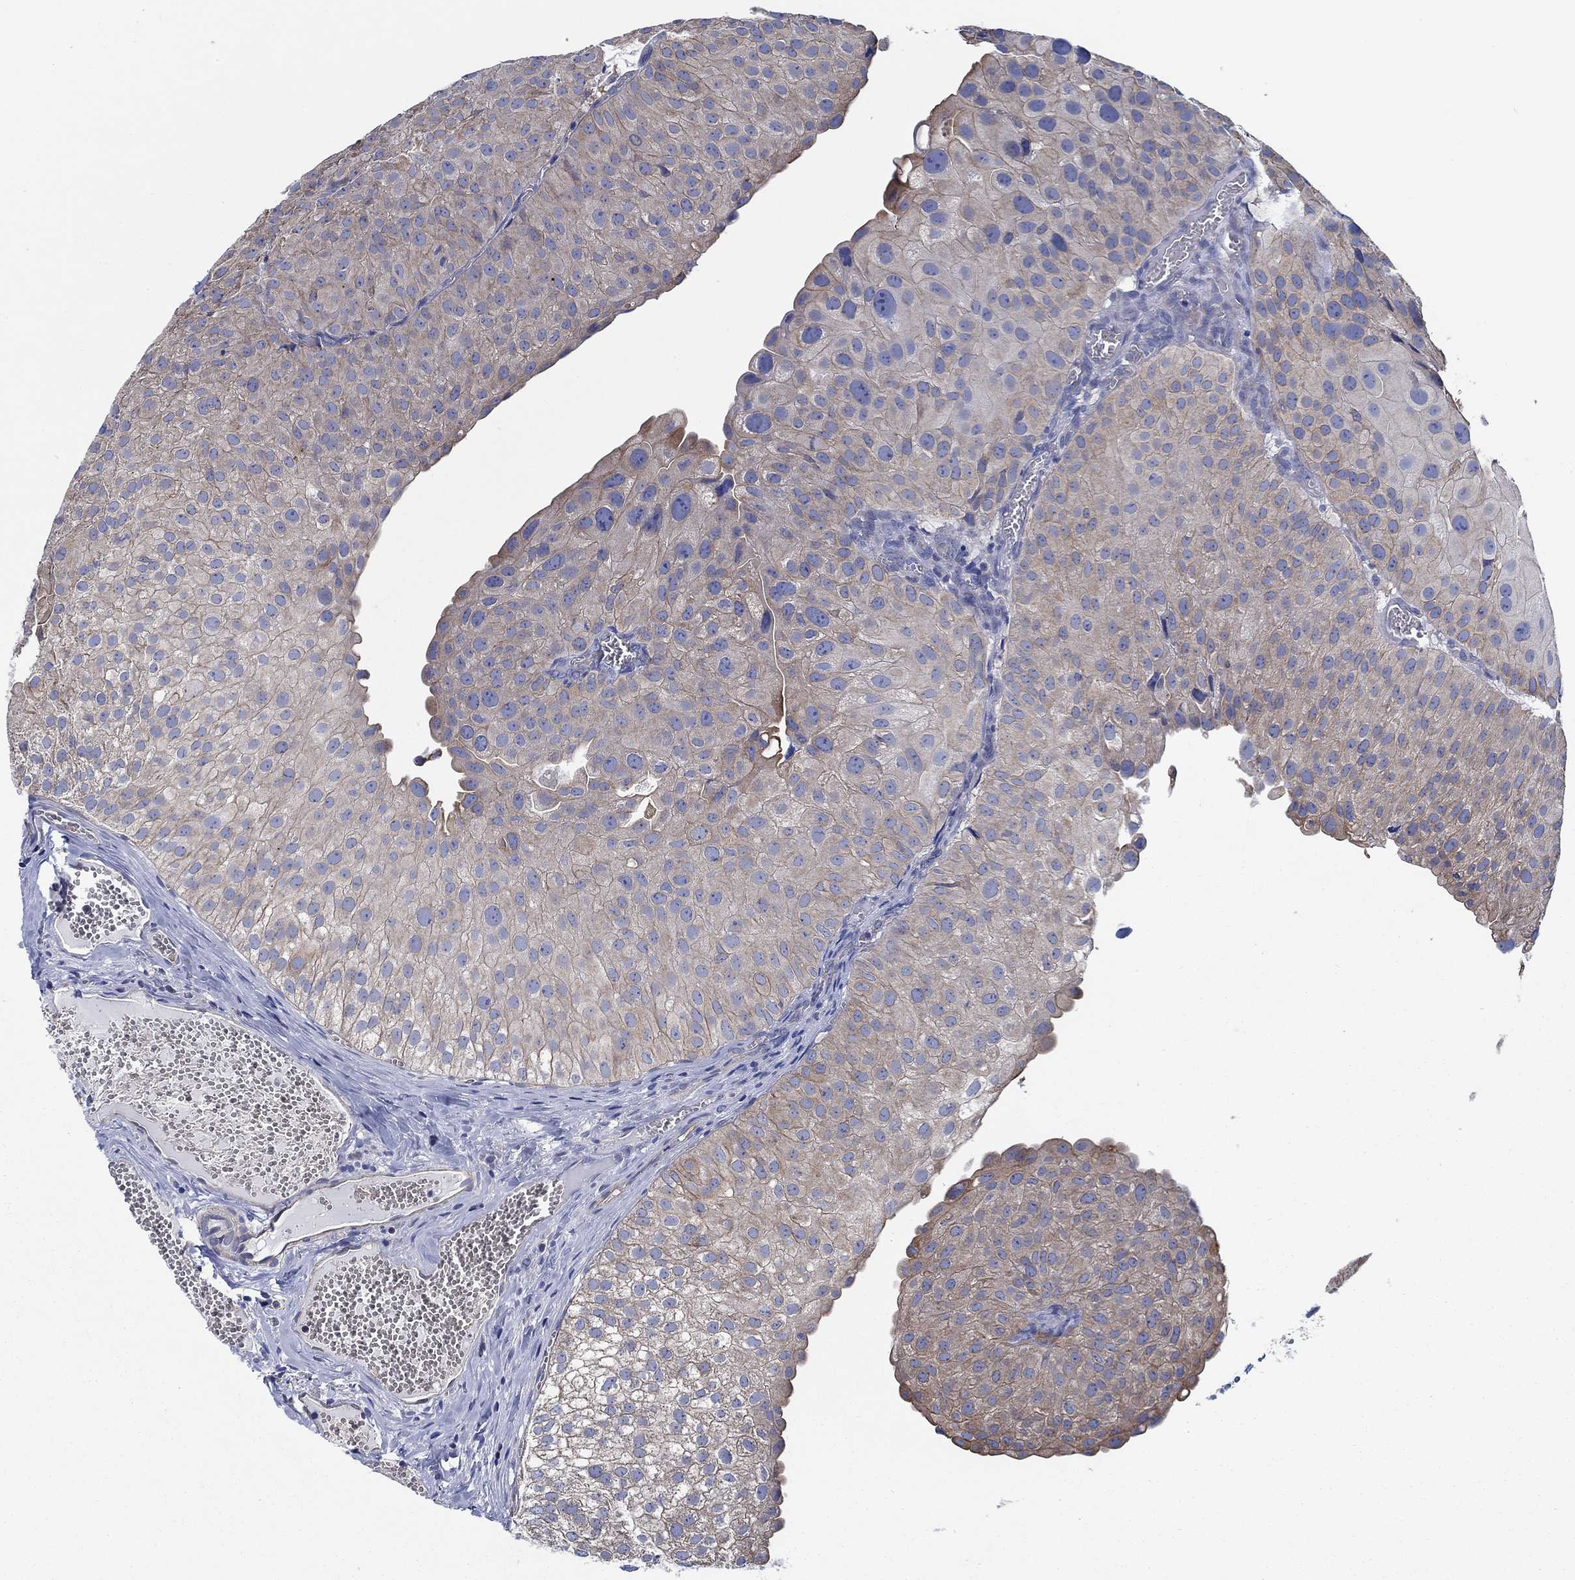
{"staining": {"intensity": "moderate", "quantity": "<25%", "location": "cytoplasmic/membranous"}, "tissue": "urothelial cancer", "cell_type": "Tumor cells", "image_type": "cancer", "snomed": [{"axis": "morphology", "description": "Urothelial carcinoma, Low grade"}, {"axis": "topography", "description": "Urinary bladder"}], "caption": "Immunohistochemistry (DAB) staining of human urothelial carcinoma (low-grade) demonstrates moderate cytoplasmic/membranous protein expression in approximately <25% of tumor cells. The protein of interest is shown in brown color, while the nuclei are stained blue.", "gene": "FMN1", "patient": {"sex": "female", "age": 78}}